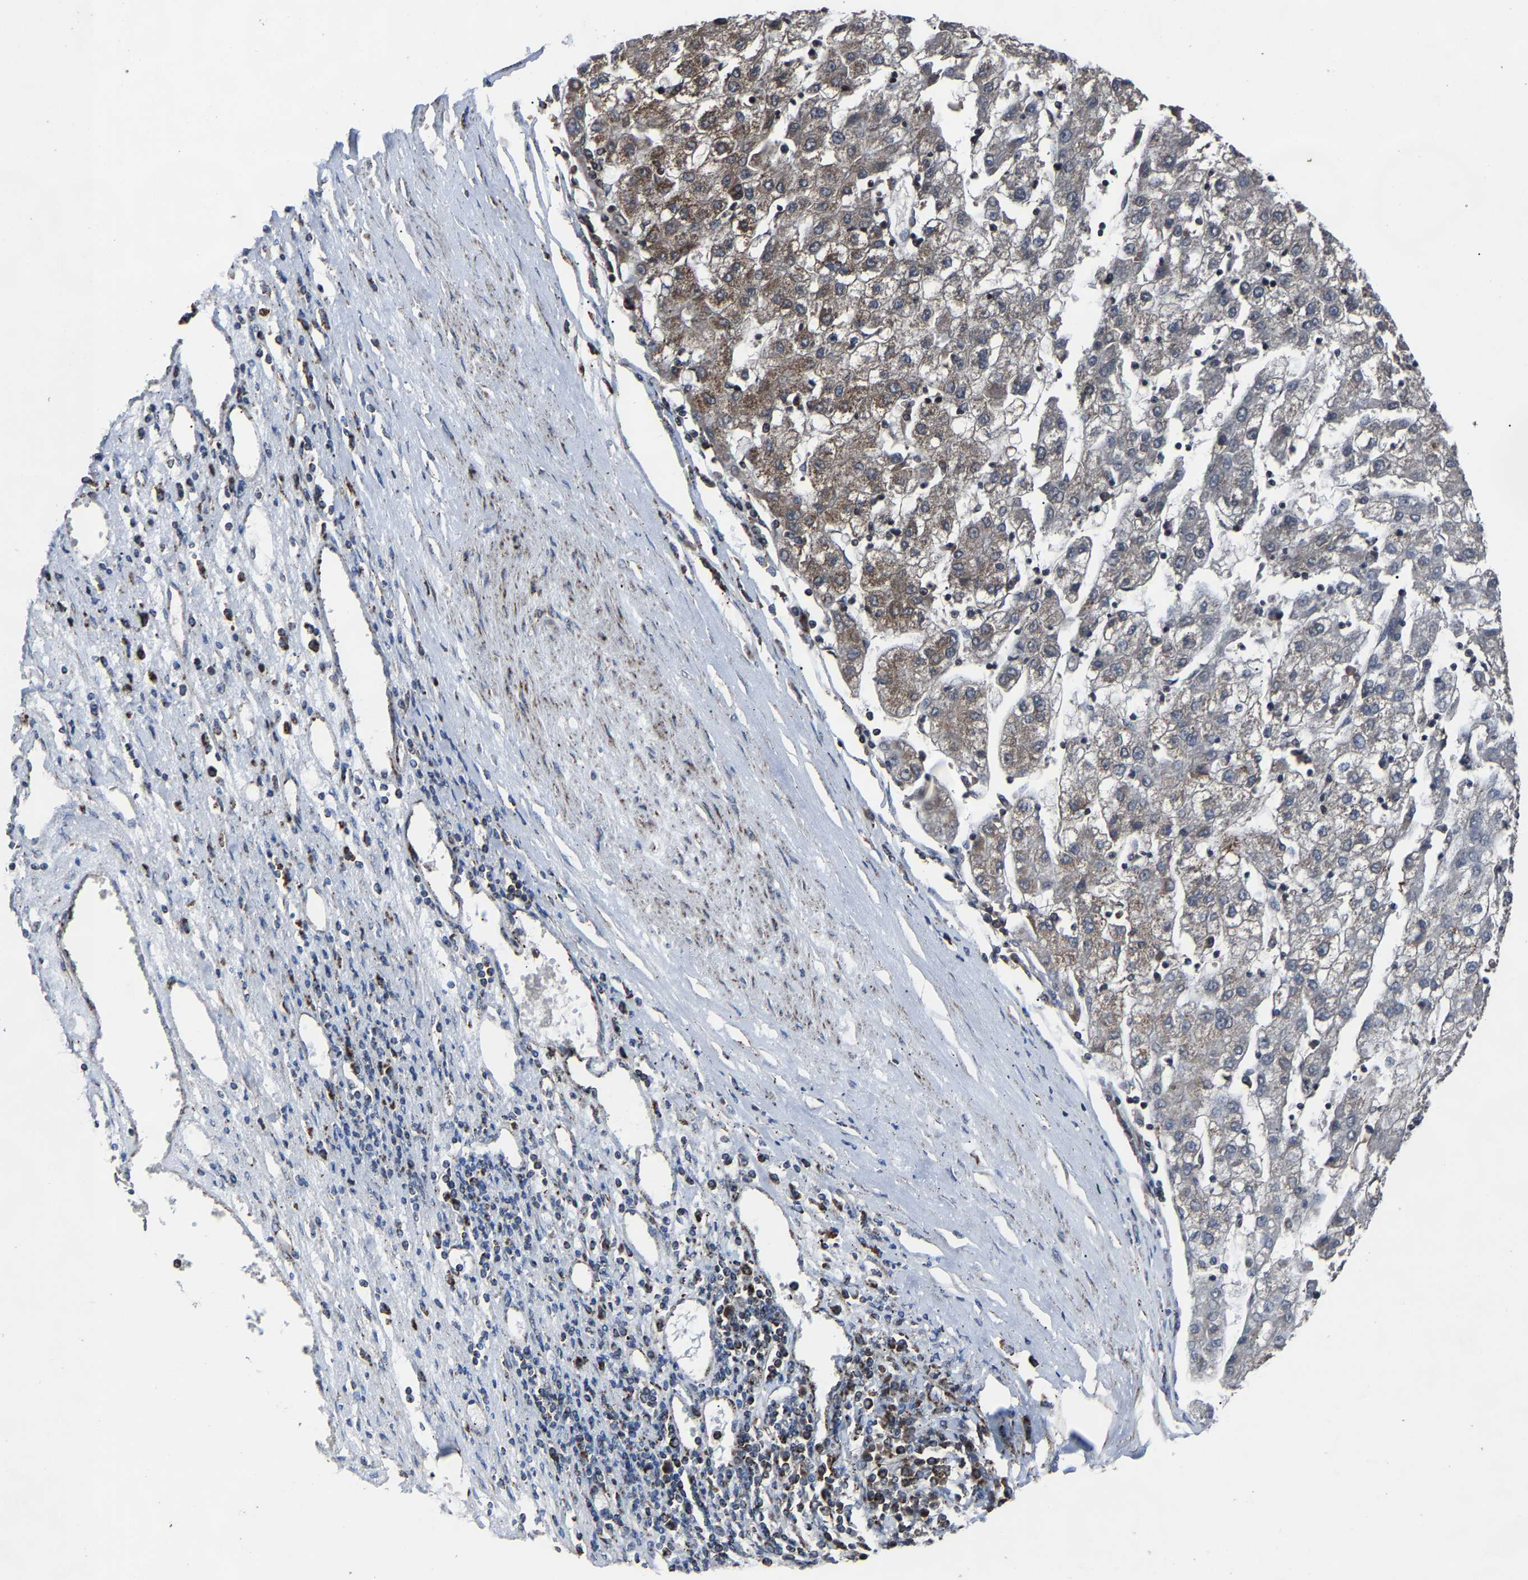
{"staining": {"intensity": "moderate", "quantity": "<25%", "location": "cytoplasmic/membranous"}, "tissue": "liver cancer", "cell_type": "Tumor cells", "image_type": "cancer", "snomed": [{"axis": "morphology", "description": "Carcinoma, Hepatocellular, NOS"}, {"axis": "topography", "description": "Liver"}], "caption": "IHC image of neoplastic tissue: liver cancer stained using IHC shows low levels of moderate protein expression localized specifically in the cytoplasmic/membranous of tumor cells, appearing as a cytoplasmic/membranous brown color.", "gene": "NDUFV3", "patient": {"sex": "male", "age": 72}}